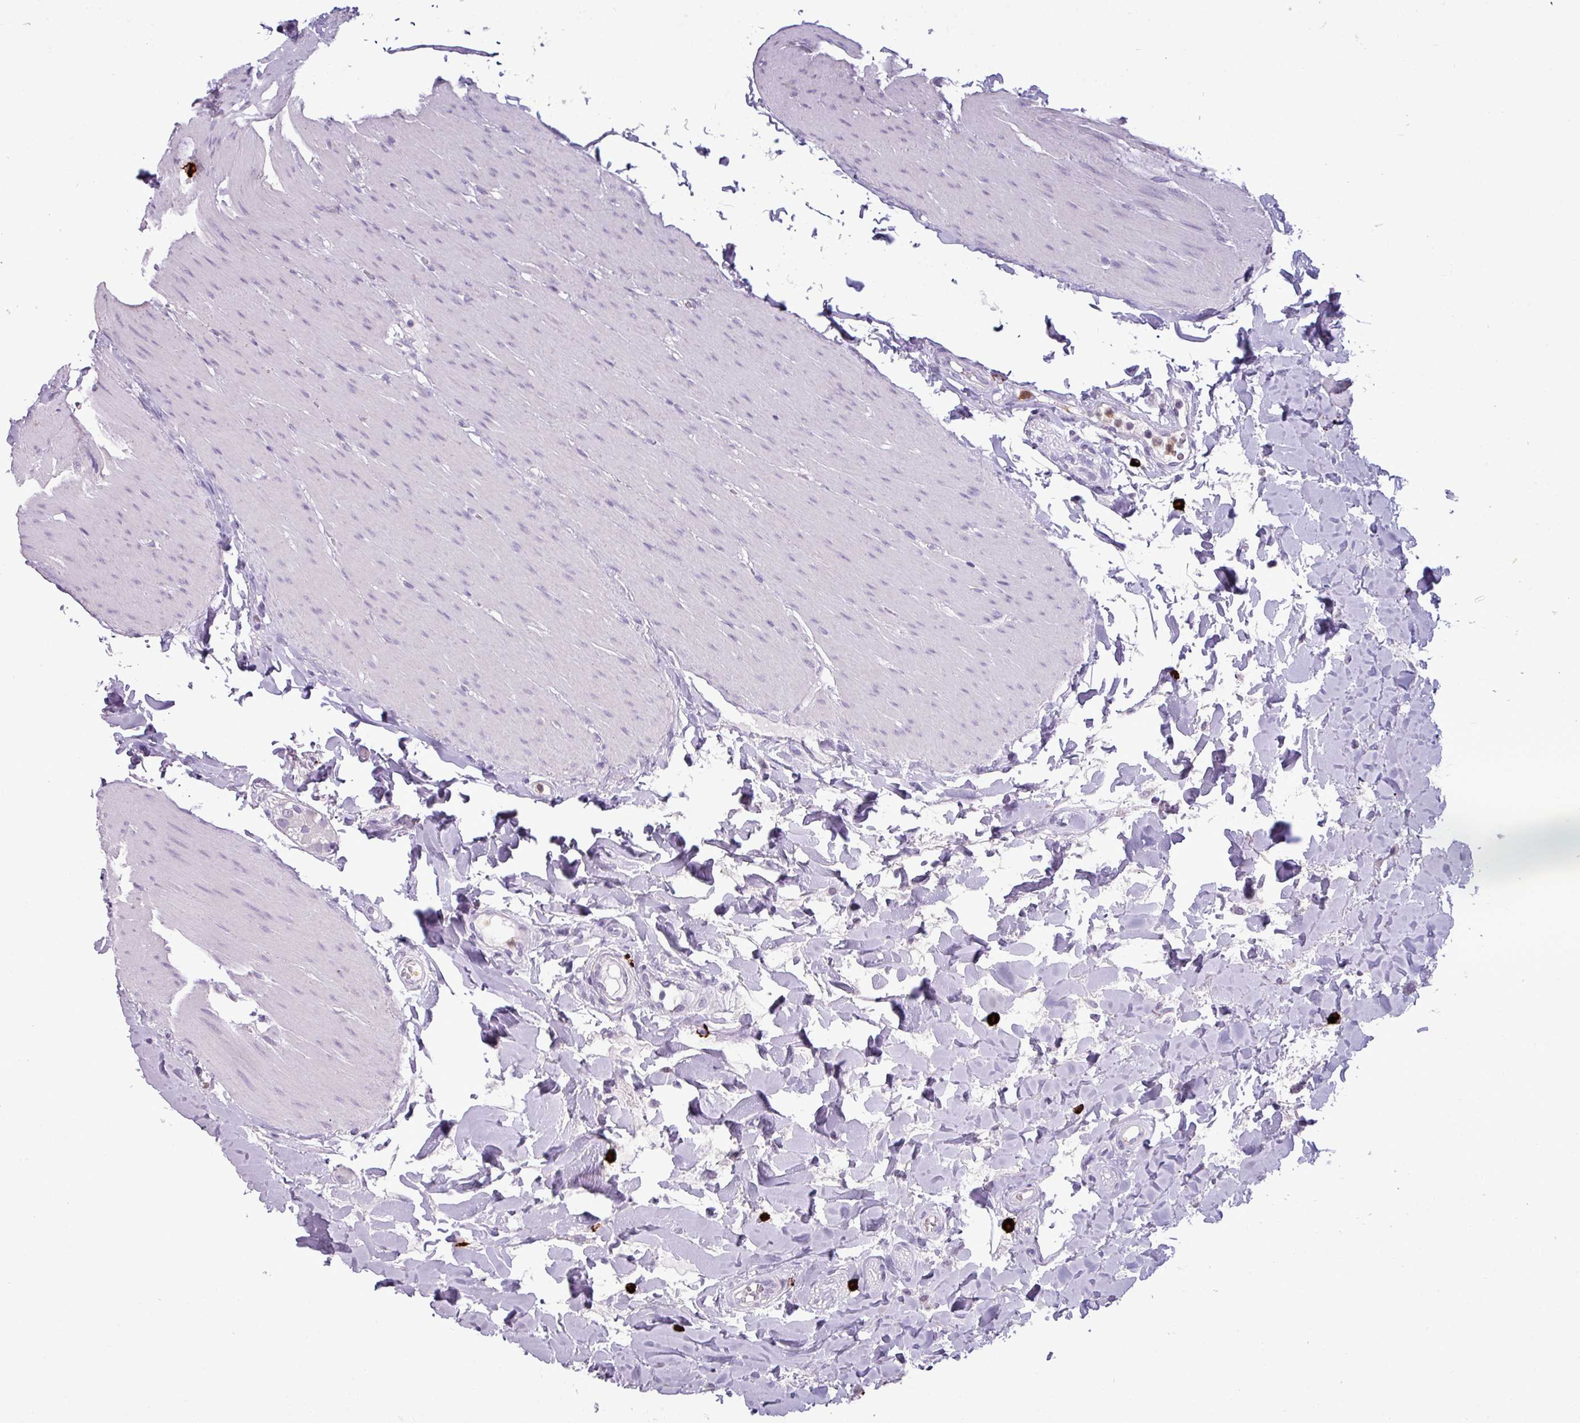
{"staining": {"intensity": "negative", "quantity": "none", "location": "none"}, "tissue": "rectum", "cell_type": "Glandular cells", "image_type": "normal", "snomed": [{"axis": "morphology", "description": "Normal tissue, NOS"}, {"axis": "topography", "description": "Rectum"}], "caption": "This is a image of immunohistochemistry staining of unremarkable rectum, which shows no expression in glandular cells. (DAB IHC visualized using brightfield microscopy, high magnification).", "gene": "TRIM39", "patient": {"sex": "female", "age": 57}}